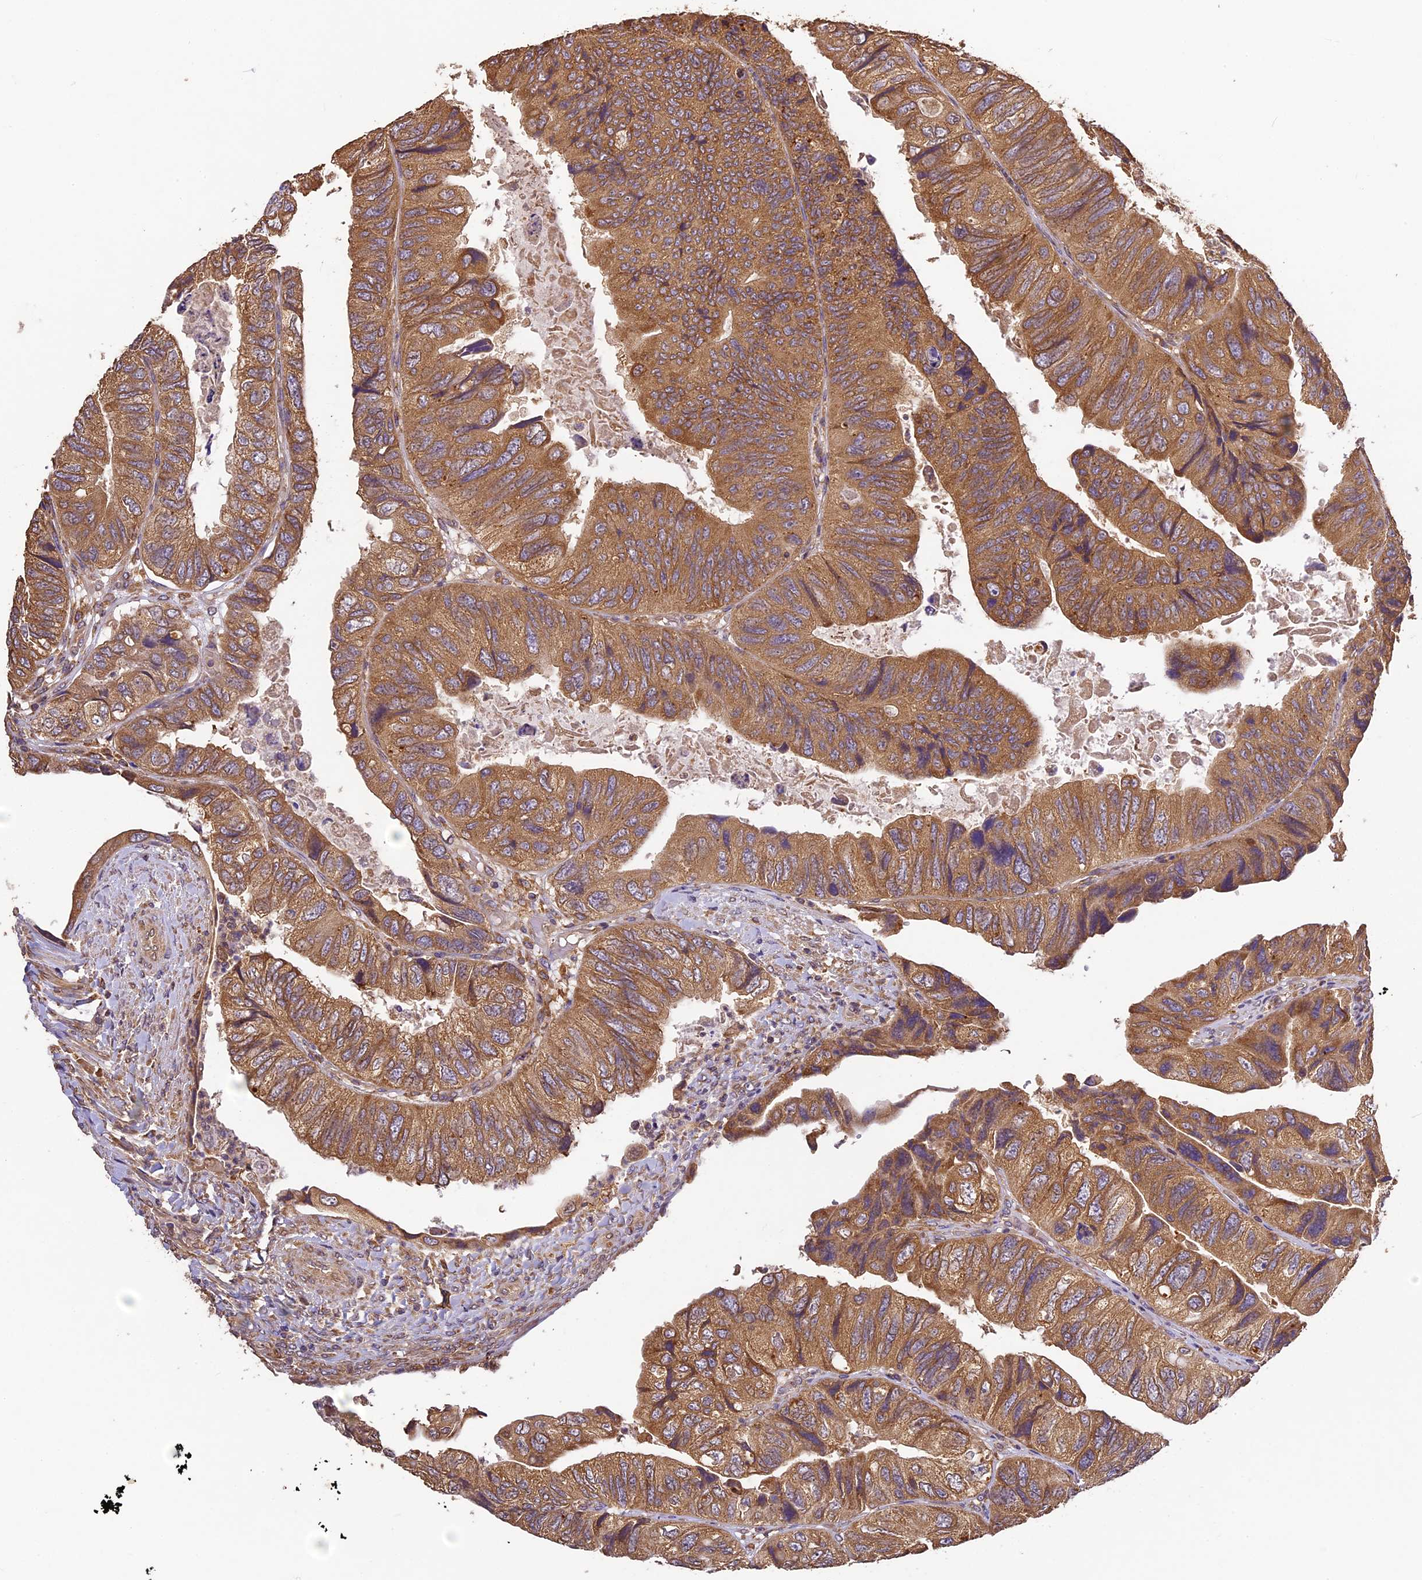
{"staining": {"intensity": "moderate", "quantity": ">75%", "location": "cytoplasmic/membranous"}, "tissue": "colorectal cancer", "cell_type": "Tumor cells", "image_type": "cancer", "snomed": [{"axis": "morphology", "description": "Adenocarcinoma, NOS"}, {"axis": "topography", "description": "Rectum"}], "caption": "Human colorectal cancer (adenocarcinoma) stained with a protein marker reveals moderate staining in tumor cells.", "gene": "BRAP", "patient": {"sex": "male", "age": 63}}